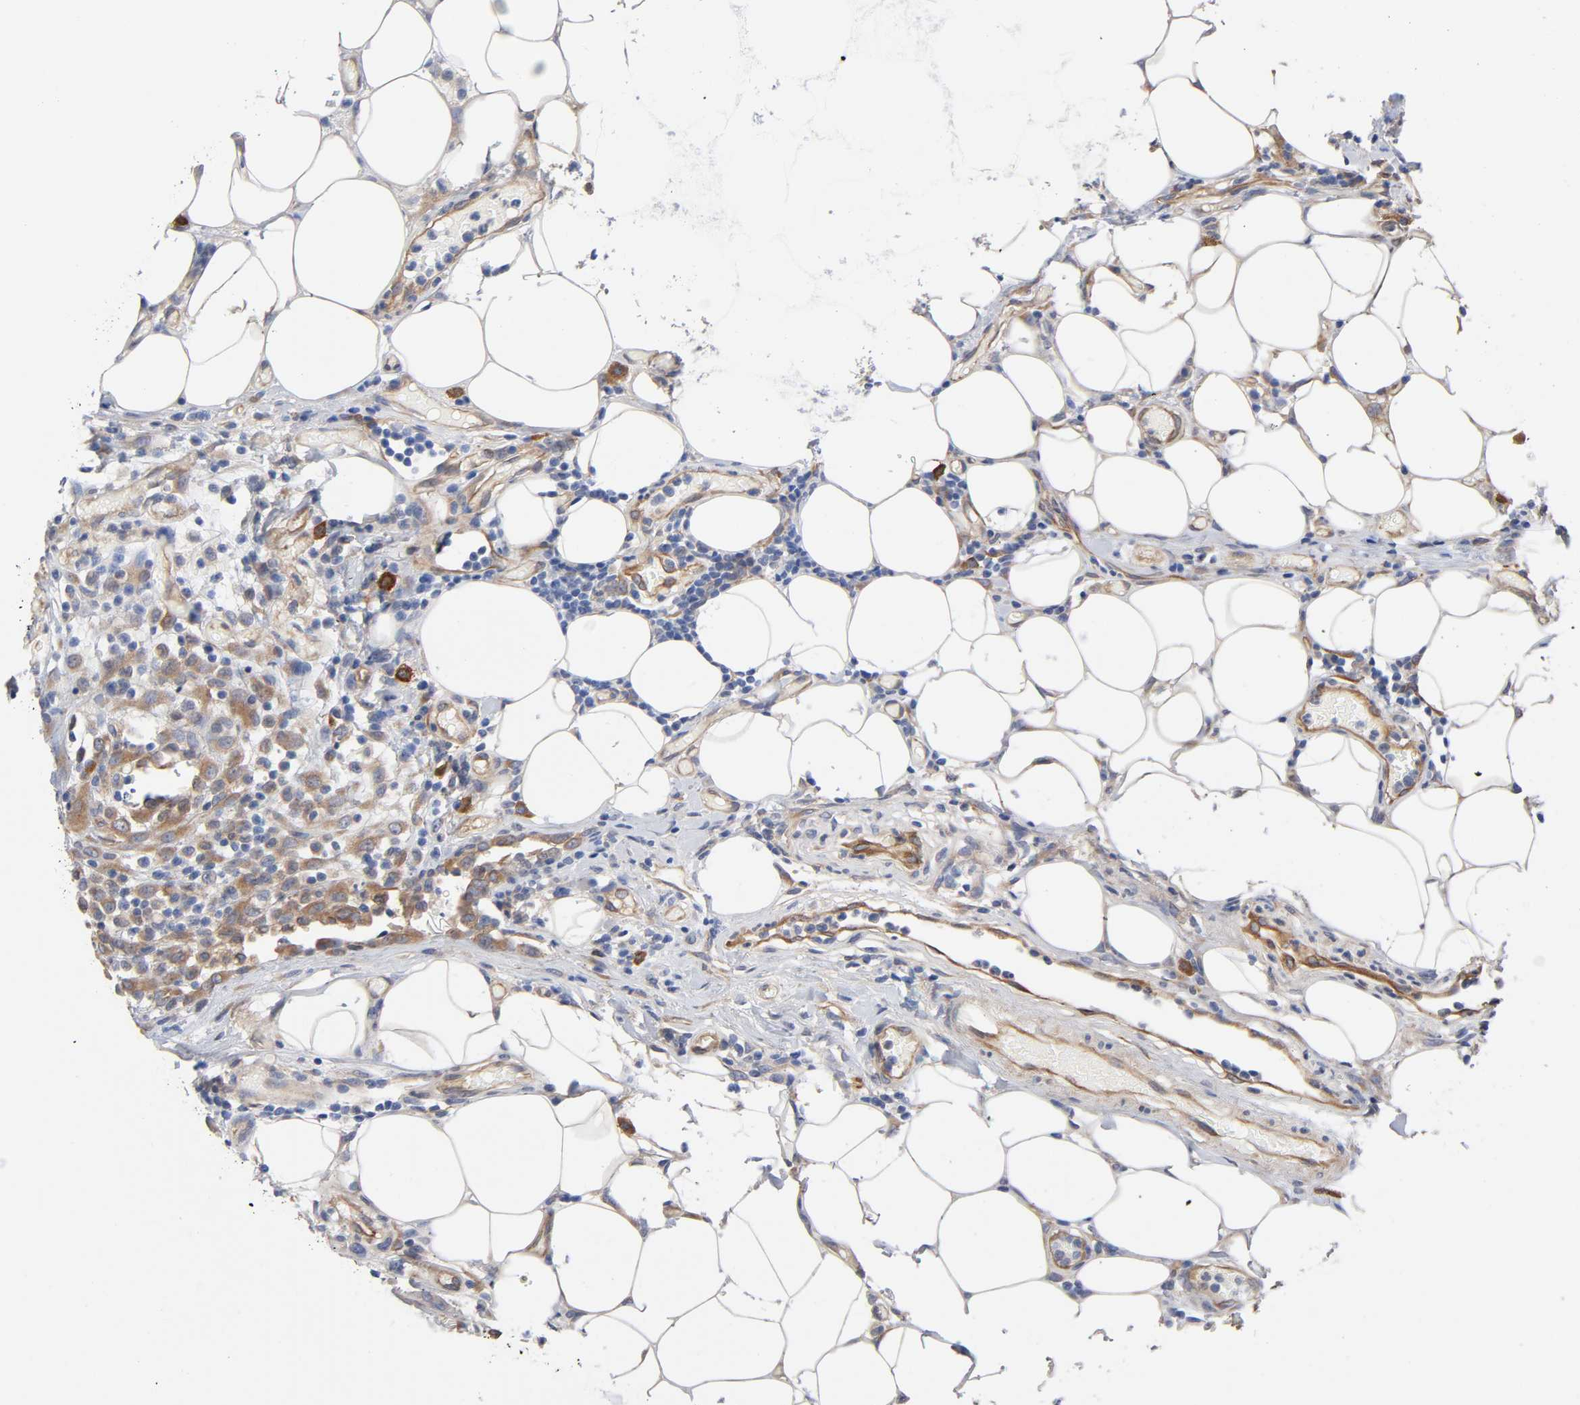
{"staining": {"intensity": "moderate", "quantity": ">75%", "location": "cytoplasmic/membranous"}, "tissue": "colorectal cancer", "cell_type": "Tumor cells", "image_type": "cancer", "snomed": [{"axis": "morphology", "description": "Adenocarcinoma, NOS"}, {"axis": "topography", "description": "Colon"}], "caption": "IHC of colorectal adenocarcinoma exhibits medium levels of moderate cytoplasmic/membranous staining in approximately >75% of tumor cells.", "gene": "RAB13", "patient": {"sex": "female", "age": 86}}